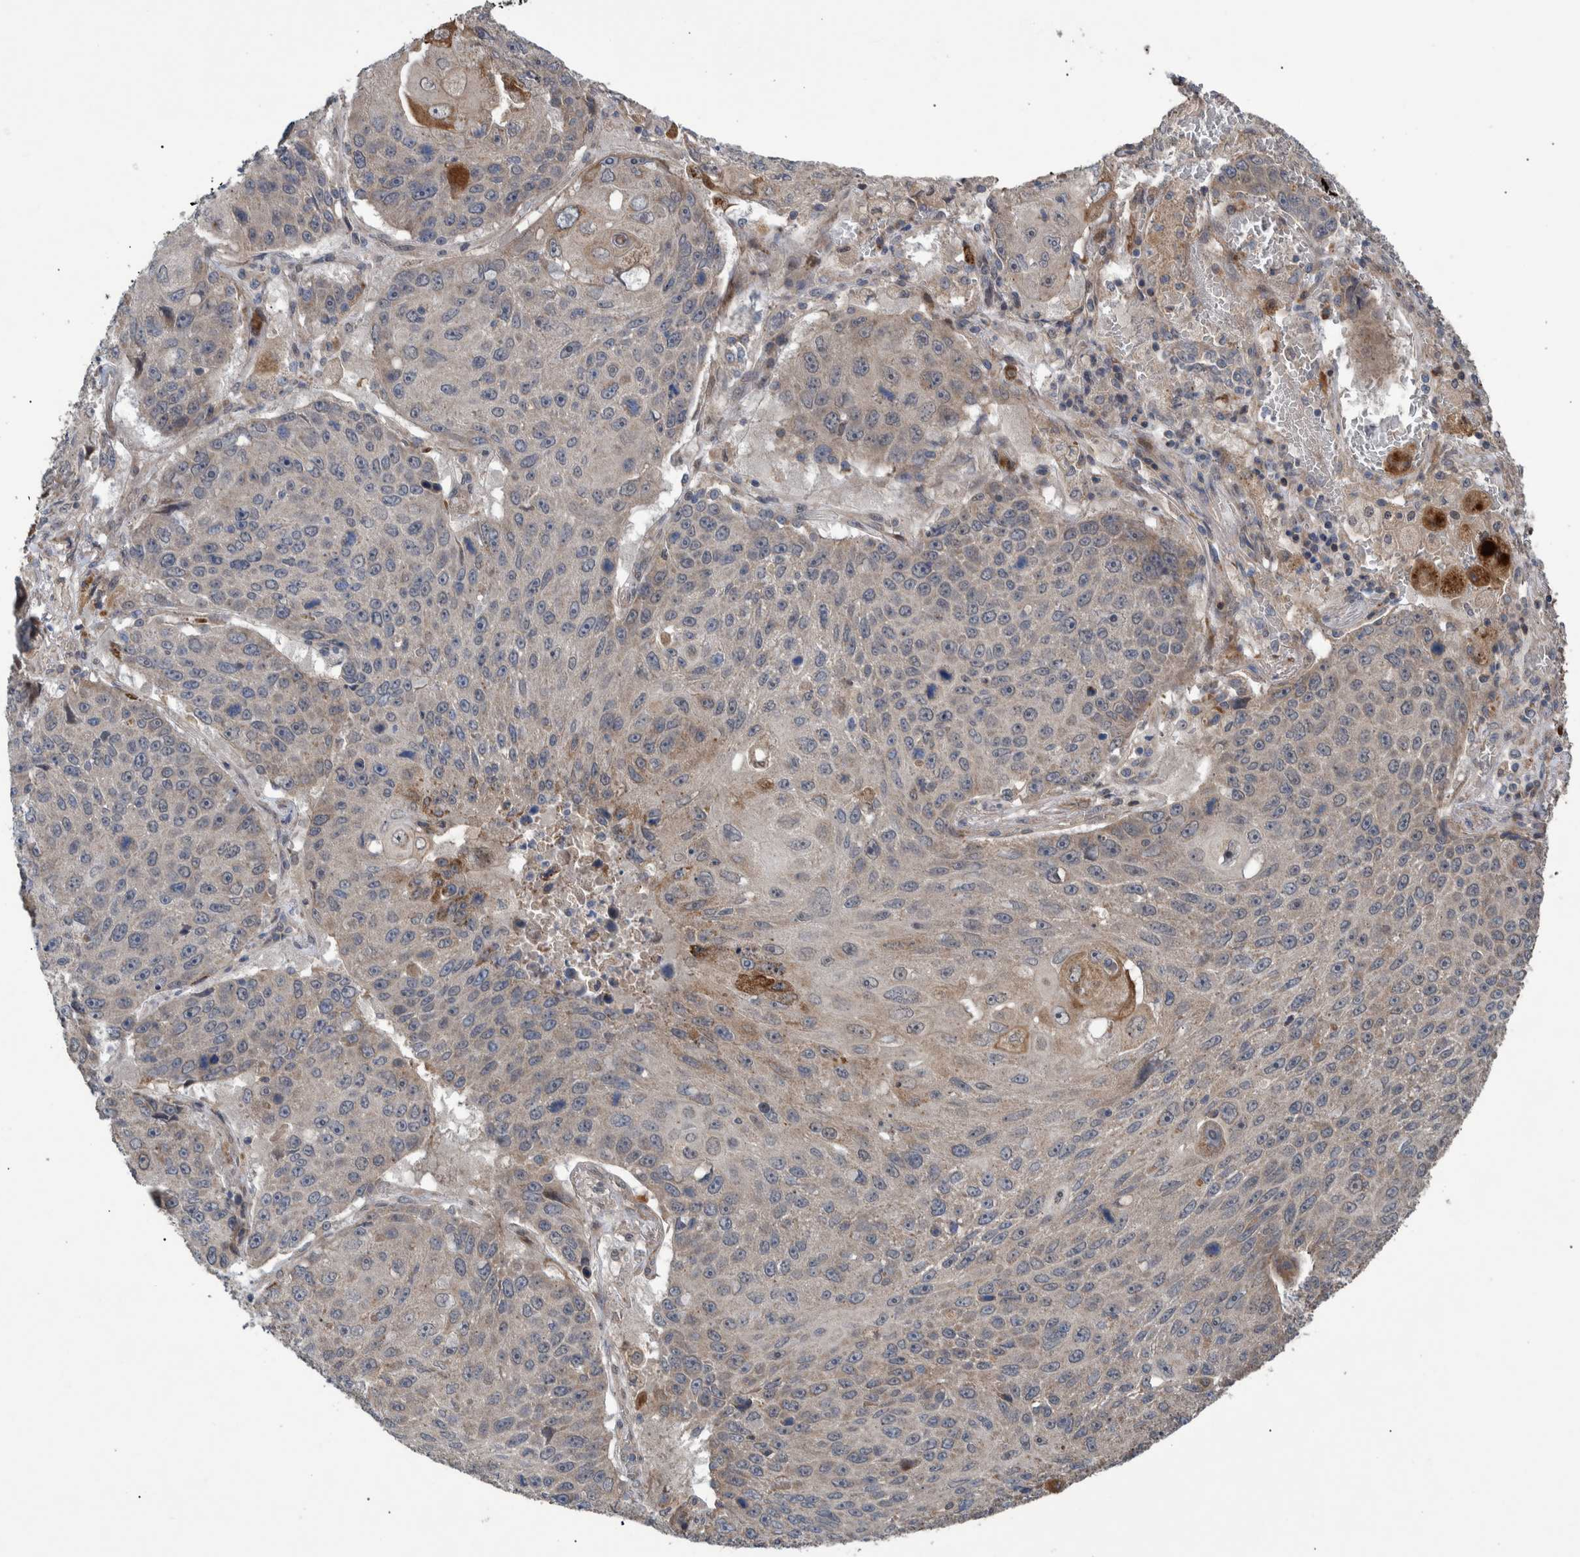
{"staining": {"intensity": "weak", "quantity": "<25%", "location": "cytoplasmic/membranous"}, "tissue": "lung cancer", "cell_type": "Tumor cells", "image_type": "cancer", "snomed": [{"axis": "morphology", "description": "Squamous cell carcinoma, NOS"}, {"axis": "topography", "description": "Lung"}], "caption": "Immunohistochemical staining of human lung cancer exhibits no significant positivity in tumor cells.", "gene": "B3GNTL1", "patient": {"sex": "male", "age": 61}}